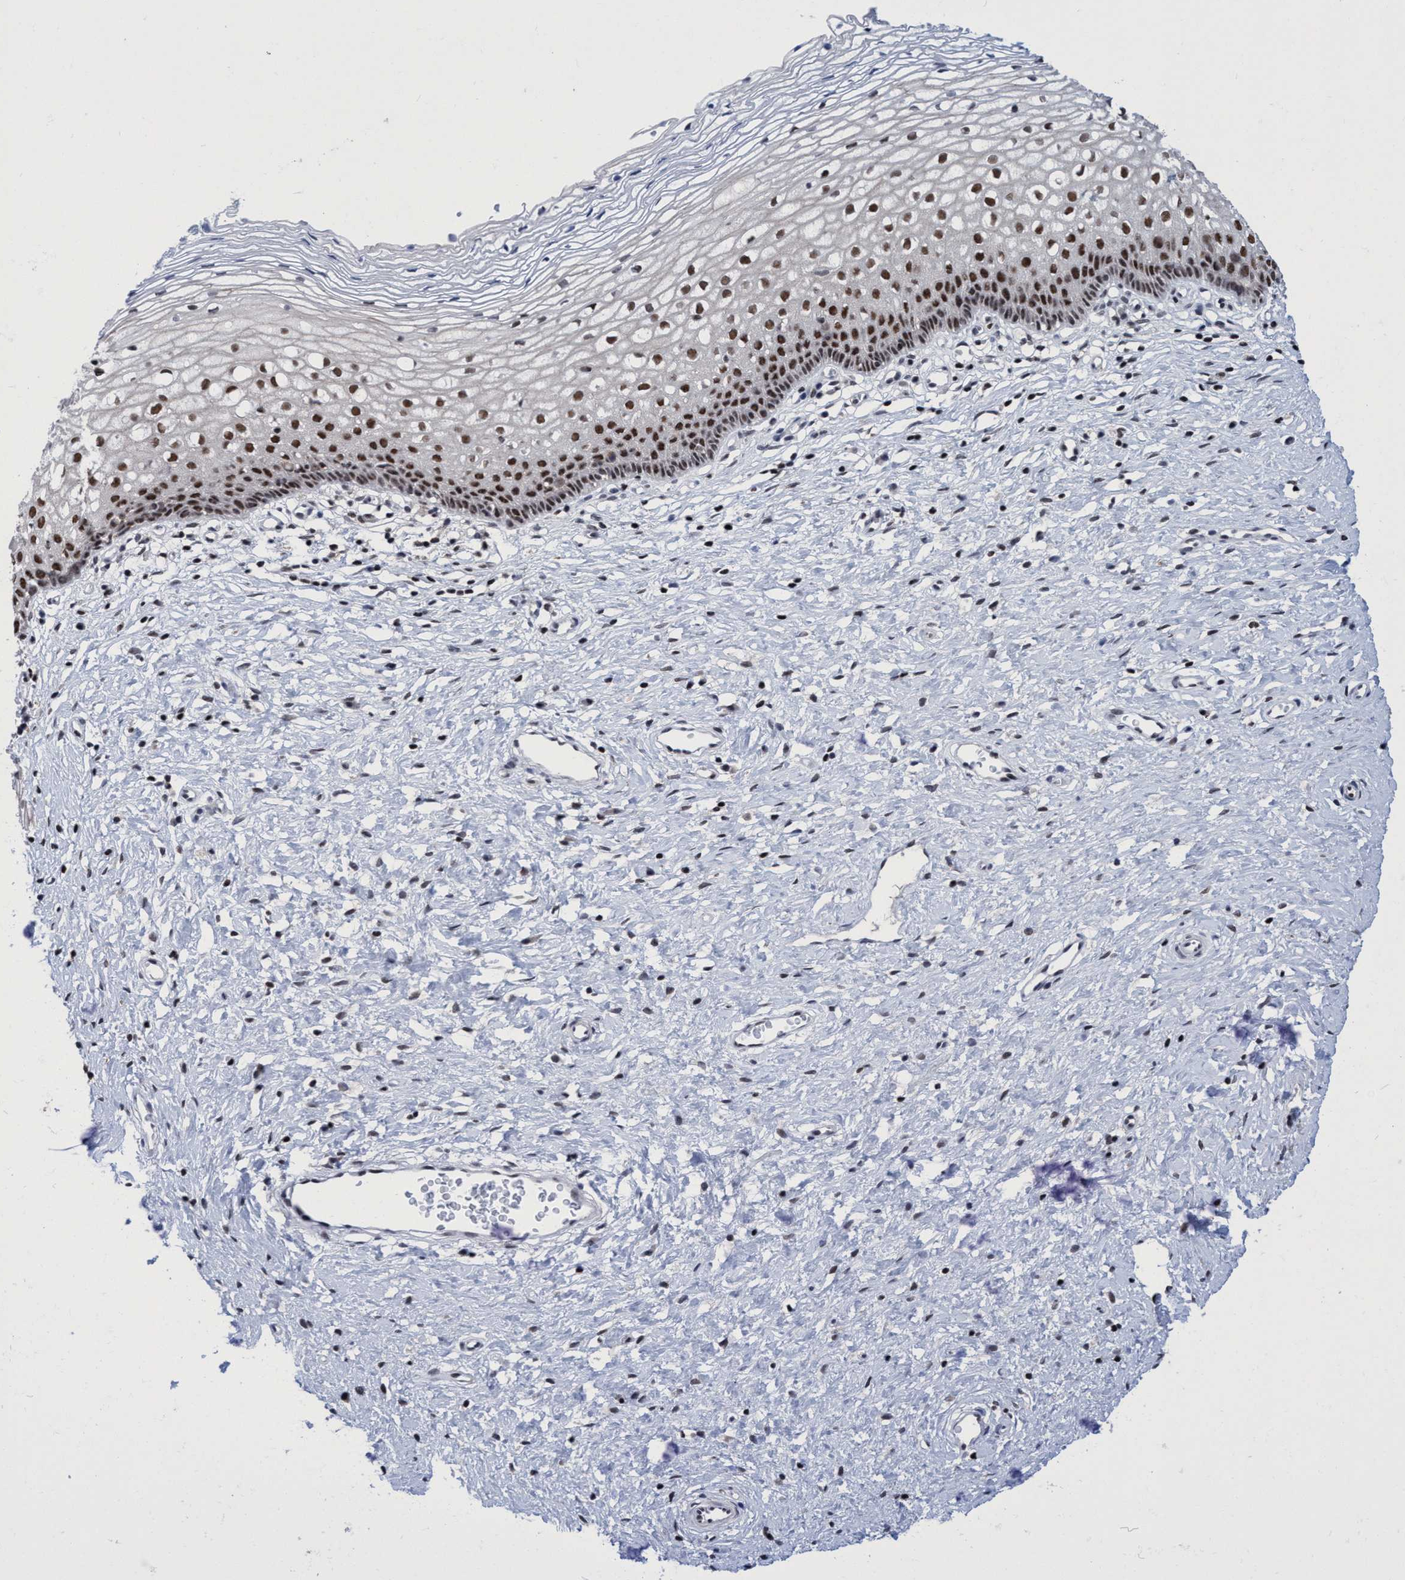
{"staining": {"intensity": "moderate", "quantity": ">75%", "location": "nuclear"}, "tissue": "cervix", "cell_type": "Glandular cells", "image_type": "normal", "snomed": [{"axis": "morphology", "description": "Normal tissue, NOS"}, {"axis": "topography", "description": "Cervix"}], "caption": "Protein staining of normal cervix demonstrates moderate nuclear staining in approximately >75% of glandular cells.", "gene": "C9orf78", "patient": {"sex": "female", "age": 27}}